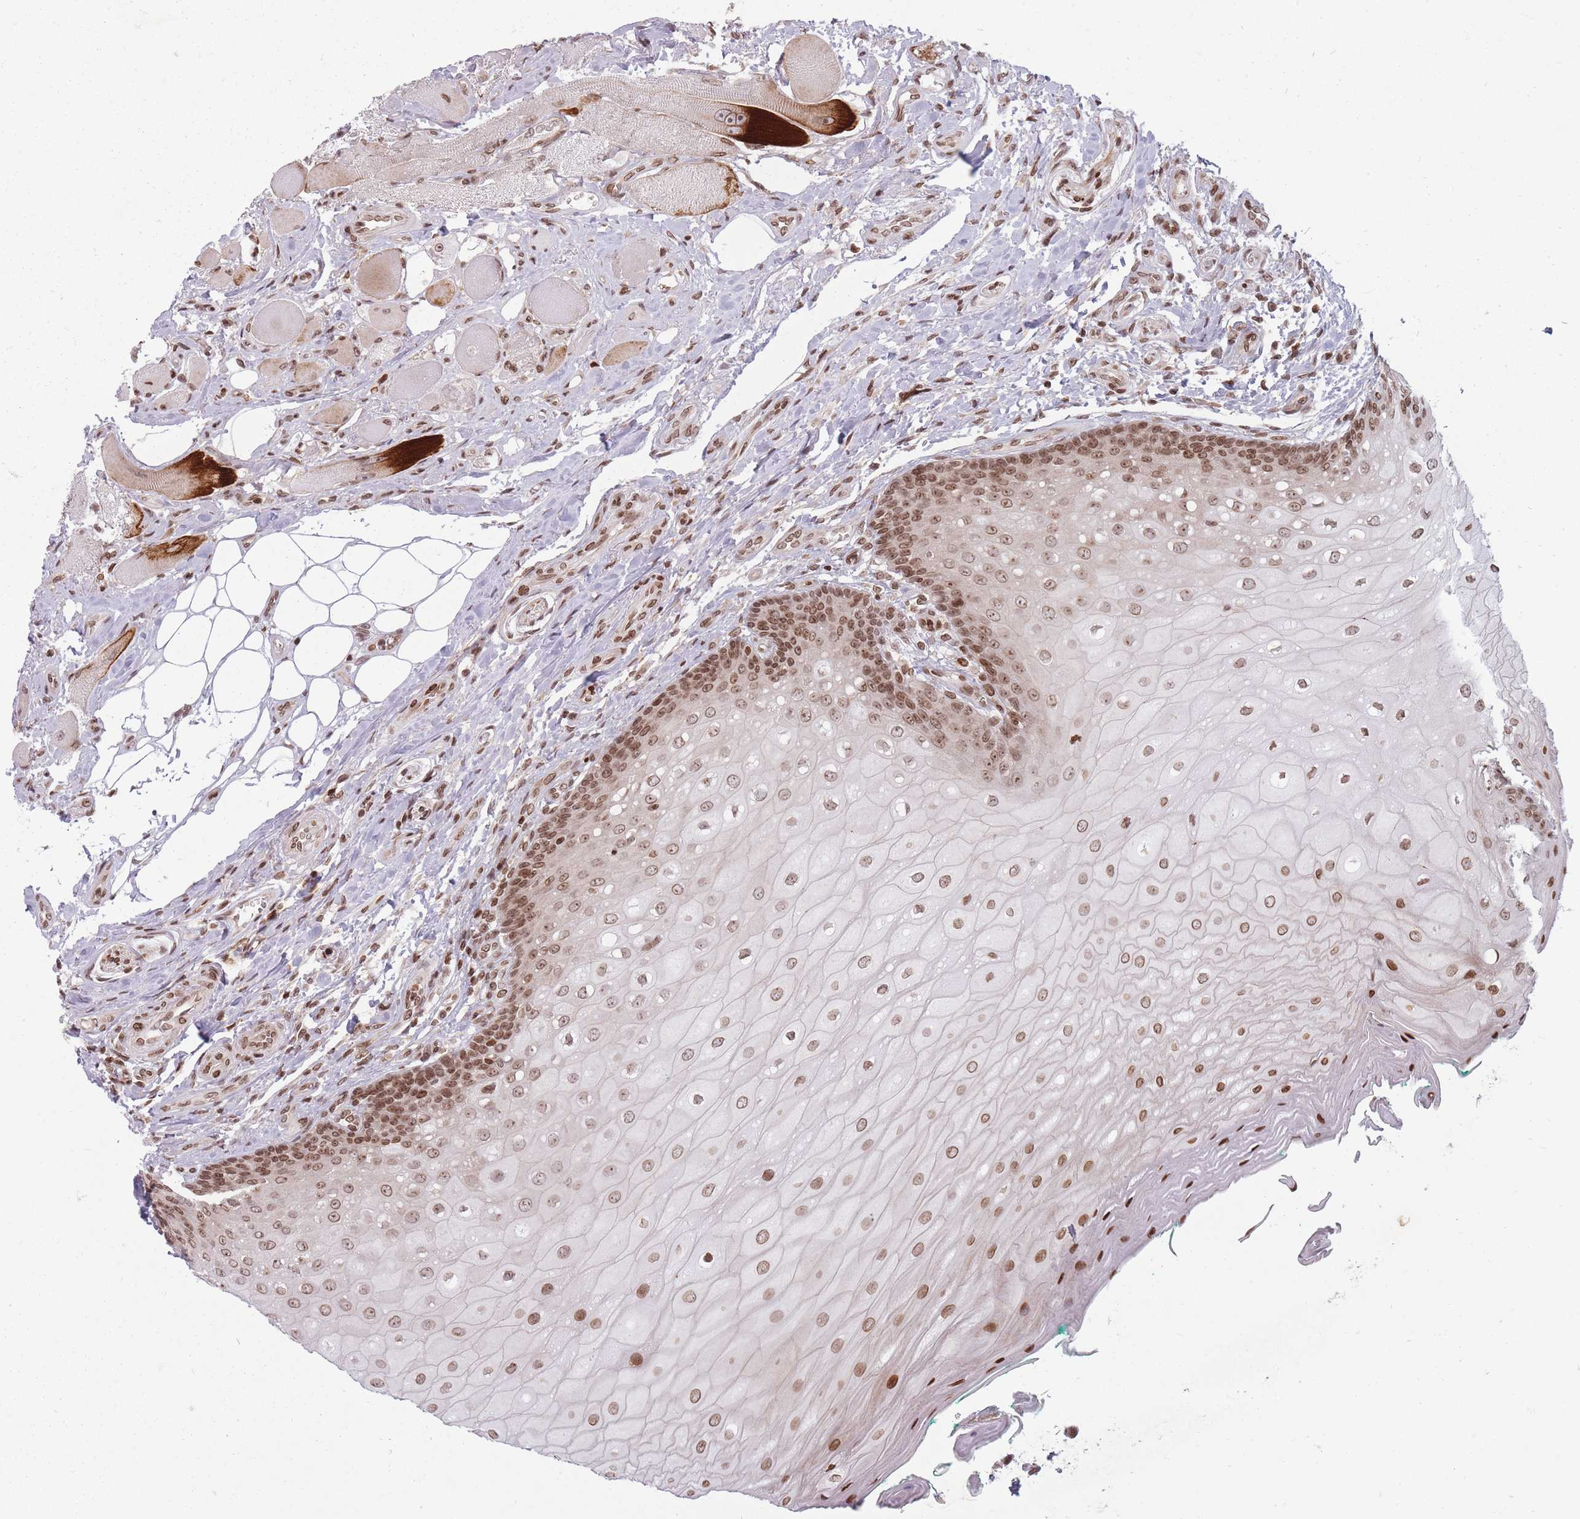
{"staining": {"intensity": "moderate", "quantity": ">75%", "location": "nuclear"}, "tissue": "oral mucosa", "cell_type": "Squamous epithelial cells", "image_type": "normal", "snomed": [{"axis": "morphology", "description": "Normal tissue, NOS"}, {"axis": "morphology", "description": "Squamous cell carcinoma, NOS"}, {"axis": "topography", "description": "Oral tissue"}, {"axis": "topography", "description": "Tounge, NOS"}, {"axis": "topography", "description": "Head-Neck"}], "caption": "Oral mucosa stained with DAB (3,3'-diaminobenzidine) immunohistochemistry displays medium levels of moderate nuclear staining in about >75% of squamous epithelial cells. (DAB IHC, brown staining for protein, blue staining for nuclei).", "gene": "TMC6", "patient": {"sex": "male", "age": 79}}